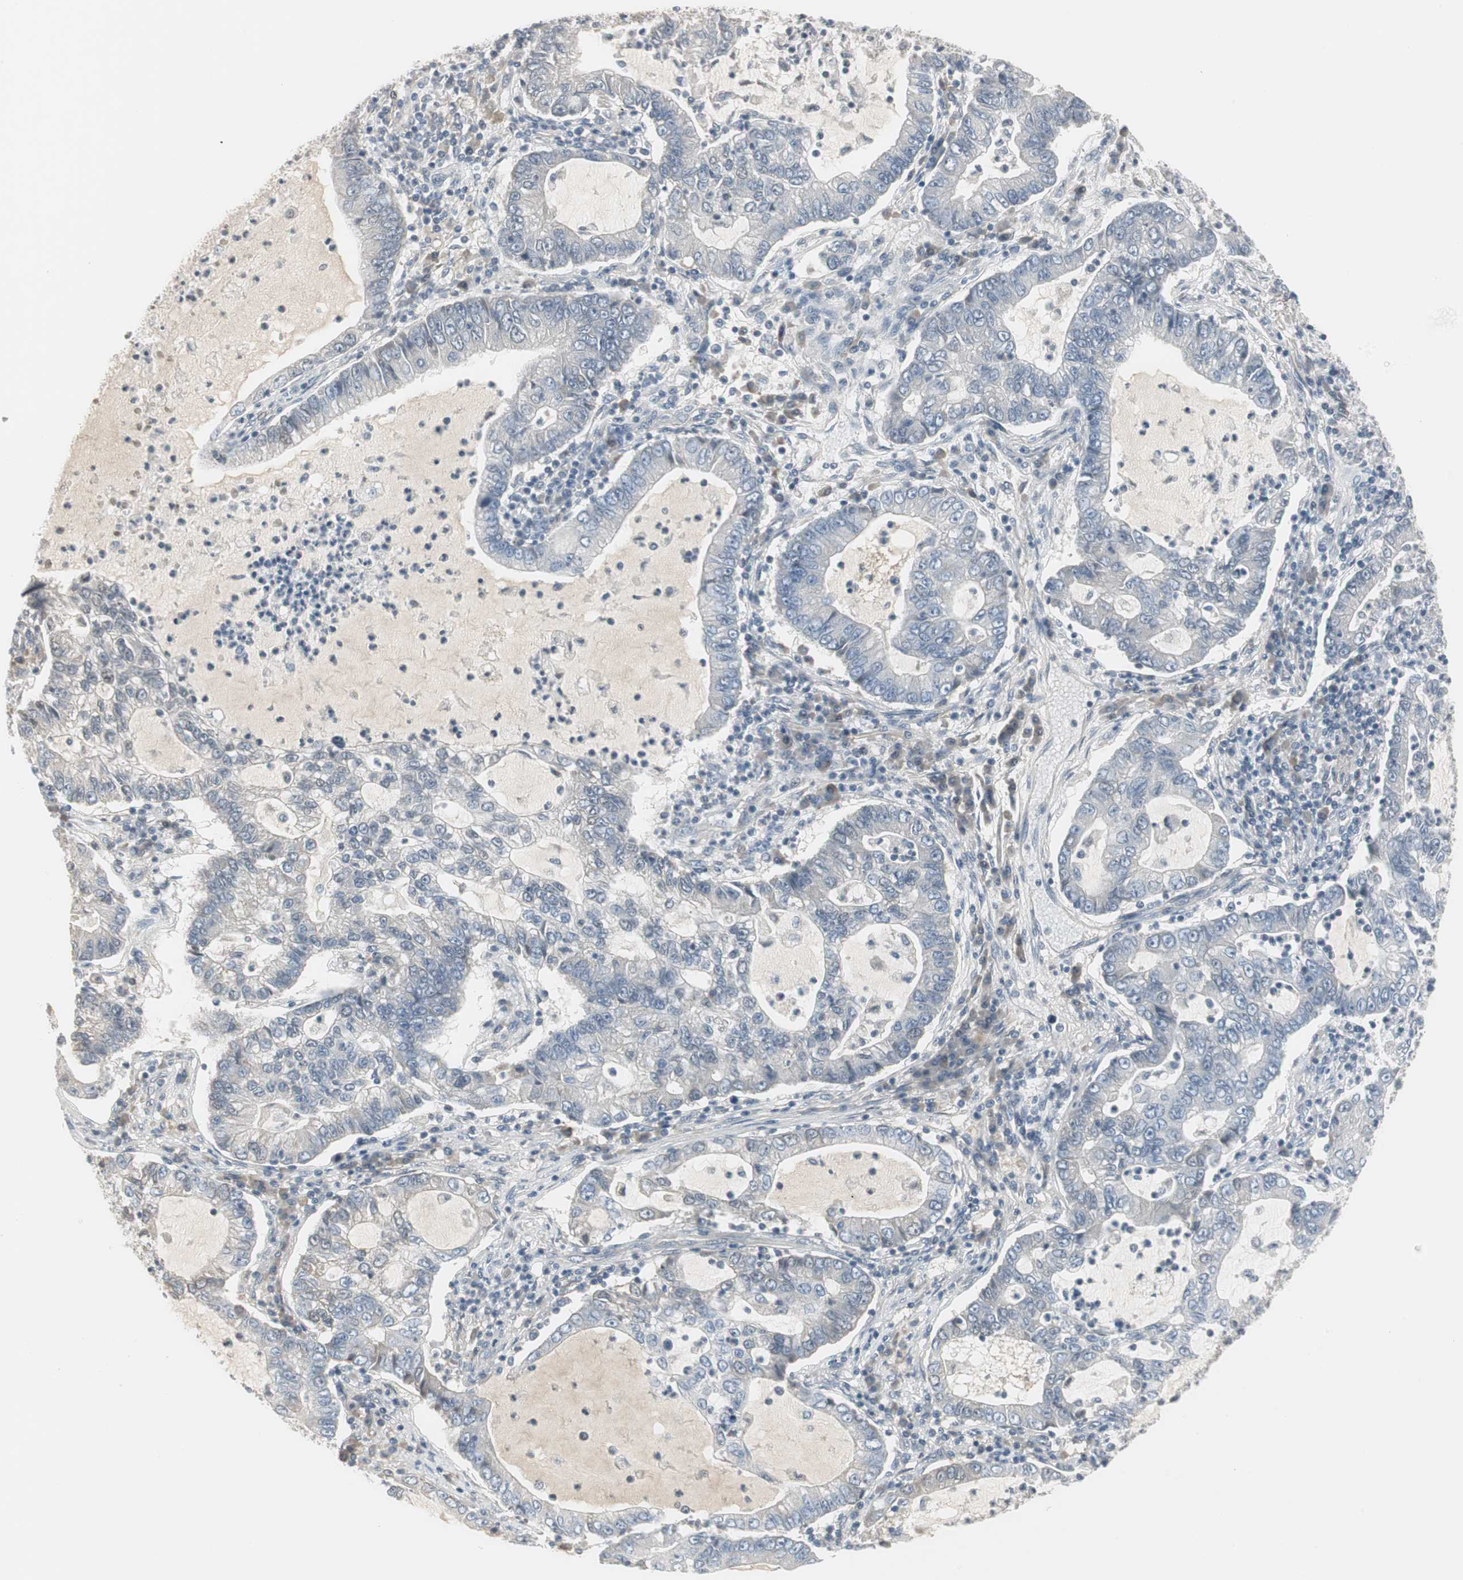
{"staining": {"intensity": "negative", "quantity": "none", "location": "none"}, "tissue": "lung cancer", "cell_type": "Tumor cells", "image_type": "cancer", "snomed": [{"axis": "morphology", "description": "Adenocarcinoma, NOS"}, {"axis": "topography", "description": "Lung"}], "caption": "Adenocarcinoma (lung) was stained to show a protein in brown. There is no significant expression in tumor cells. The staining was performed using DAB to visualize the protein expression in brown, while the nuclei were stained in blue with hematoxylin (Magnification: 20x).", "gene": "DMPK", "patient": {"sex": "female", "age": 51}}